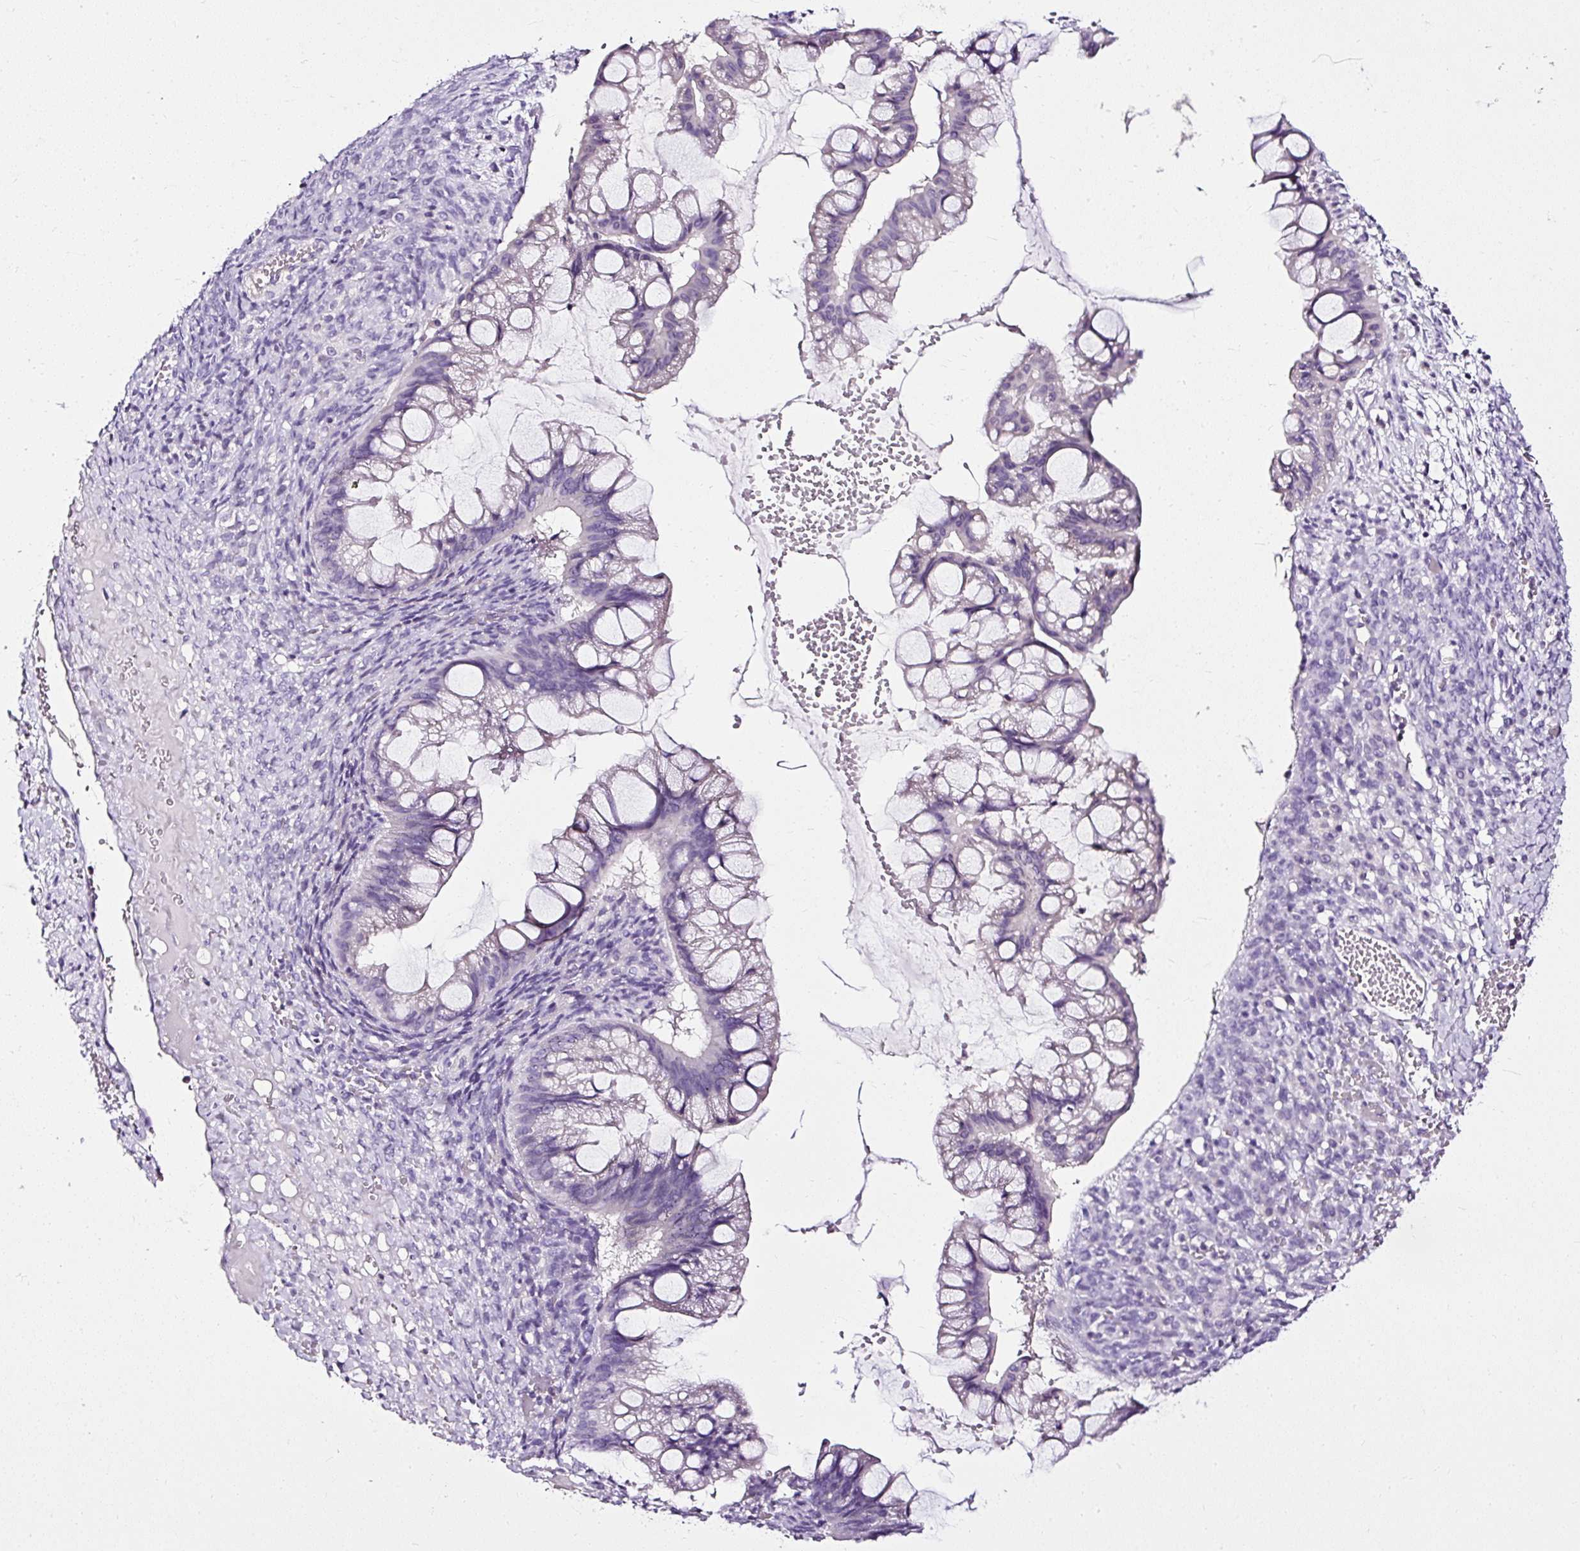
{"staining": {"intensity": "negative", "quantity": "none", "location": "none"}, "tissue": "ovarian cancer", "cell_type": "Tumor cells", "image_type": "cancer", "snomed": [{"axis": "morphology", "description": "Cystadenocarcinoma, mucinous, NOS"}, {"axis": "topography", "description": "Ovary"}], "caption": "Immunohistochemistry (IHC) of human ovarian cancer exhibits no positivity in tumor cells.", "gene": "ATP2A1", "patient": {"sex": "female", "age": 73}}